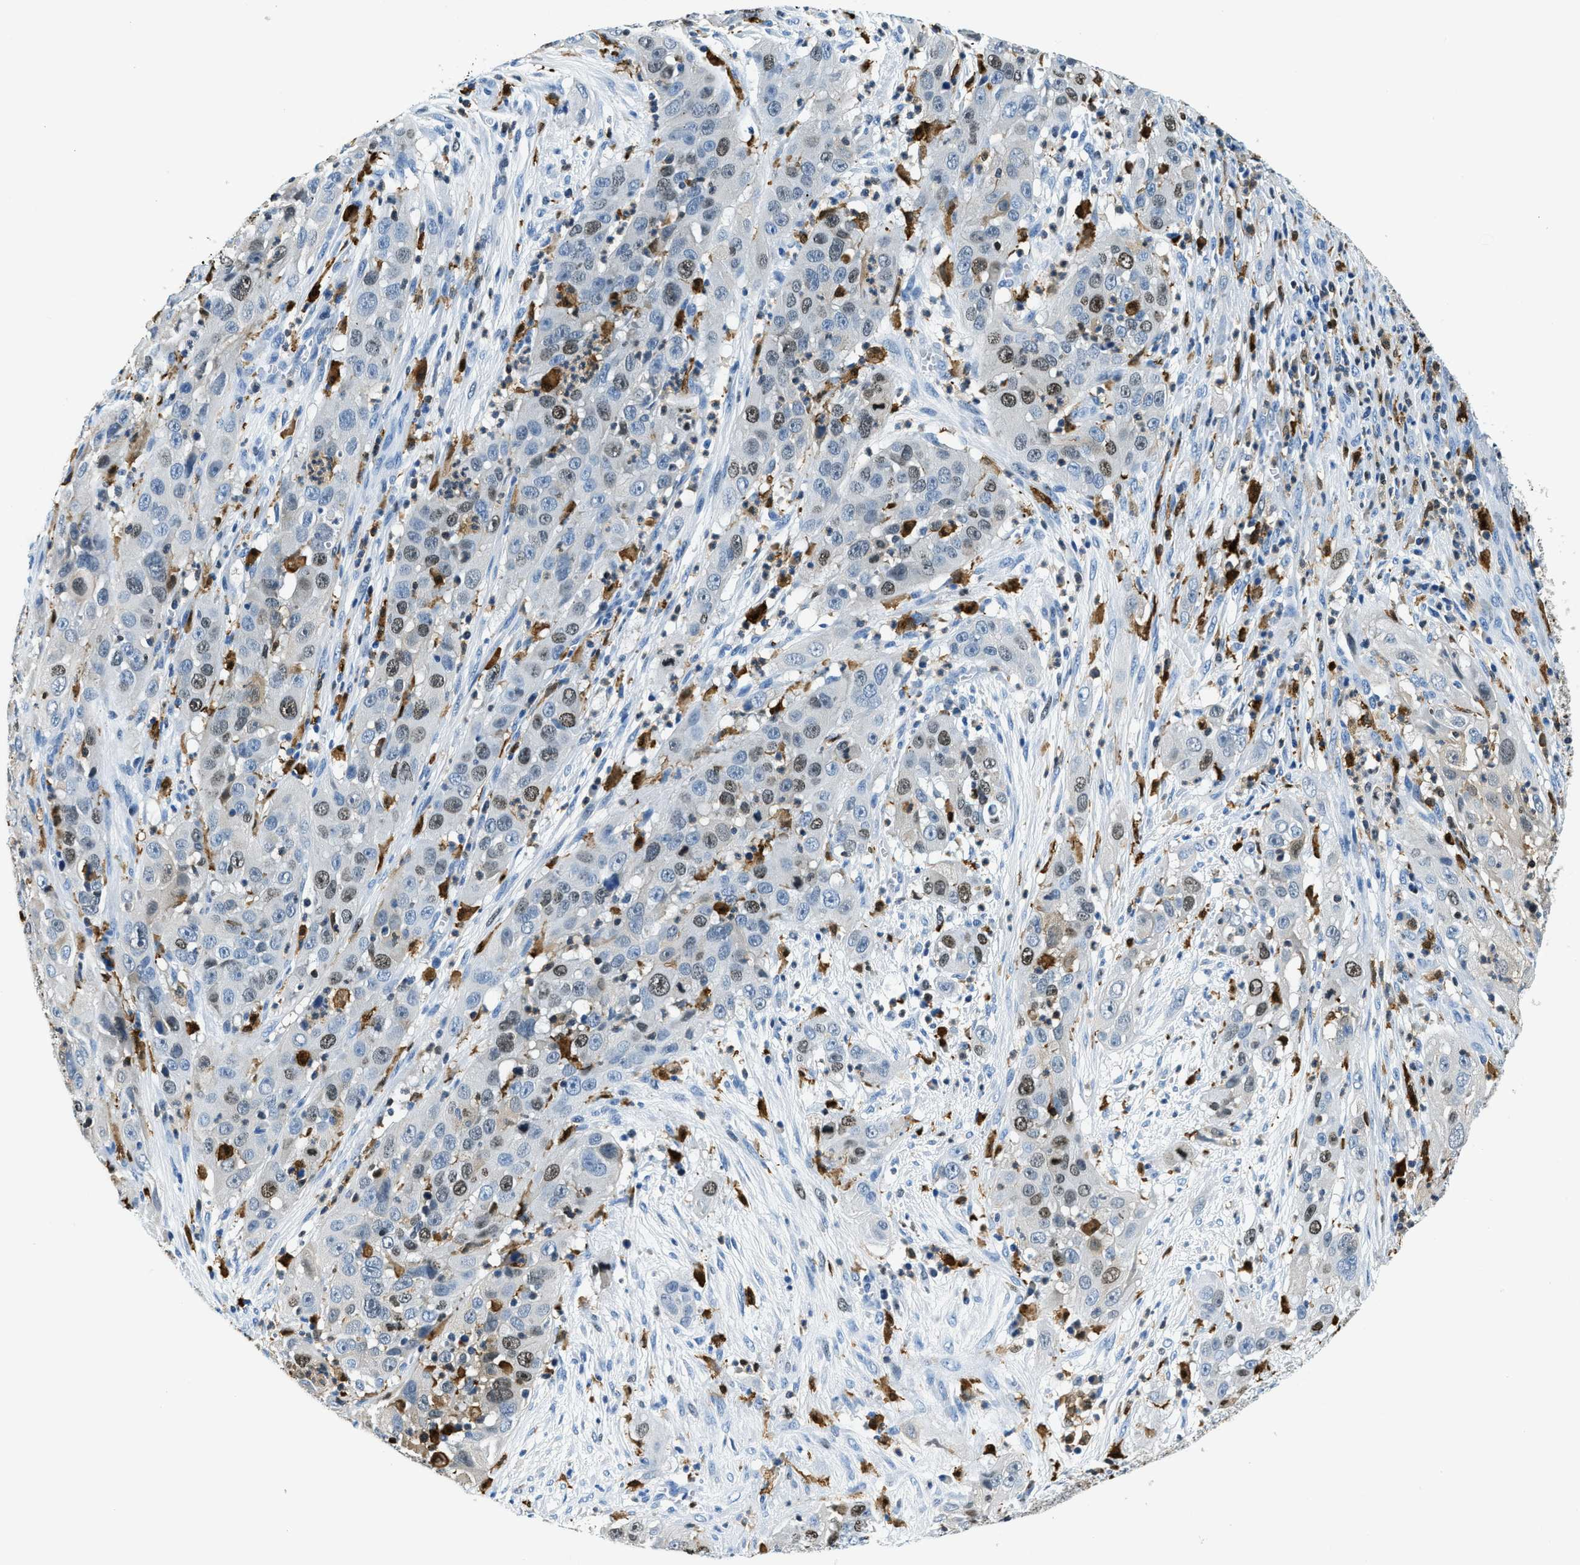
{"staining": {"intensity": "weak", "quantity": "25%-75%", "location": "nuclear"}, "tissue": "cervical cancer", "cell_type": "Tumor cells", "image_type": "cancer", "snomed": [{"axis": "morphology", "description": "Squamous cell carcinoma, NOS"}, {"axis": "topography", "description": "Cervix"}], "caption": "A micrograph showing weak nuclear staining in approximately 25%-75% of tumor cells in cervical cancer, as visualized by brown immunohistochemical staining.", "gene": "CAPG", "patient": {"sex": "female", "age": 32}}